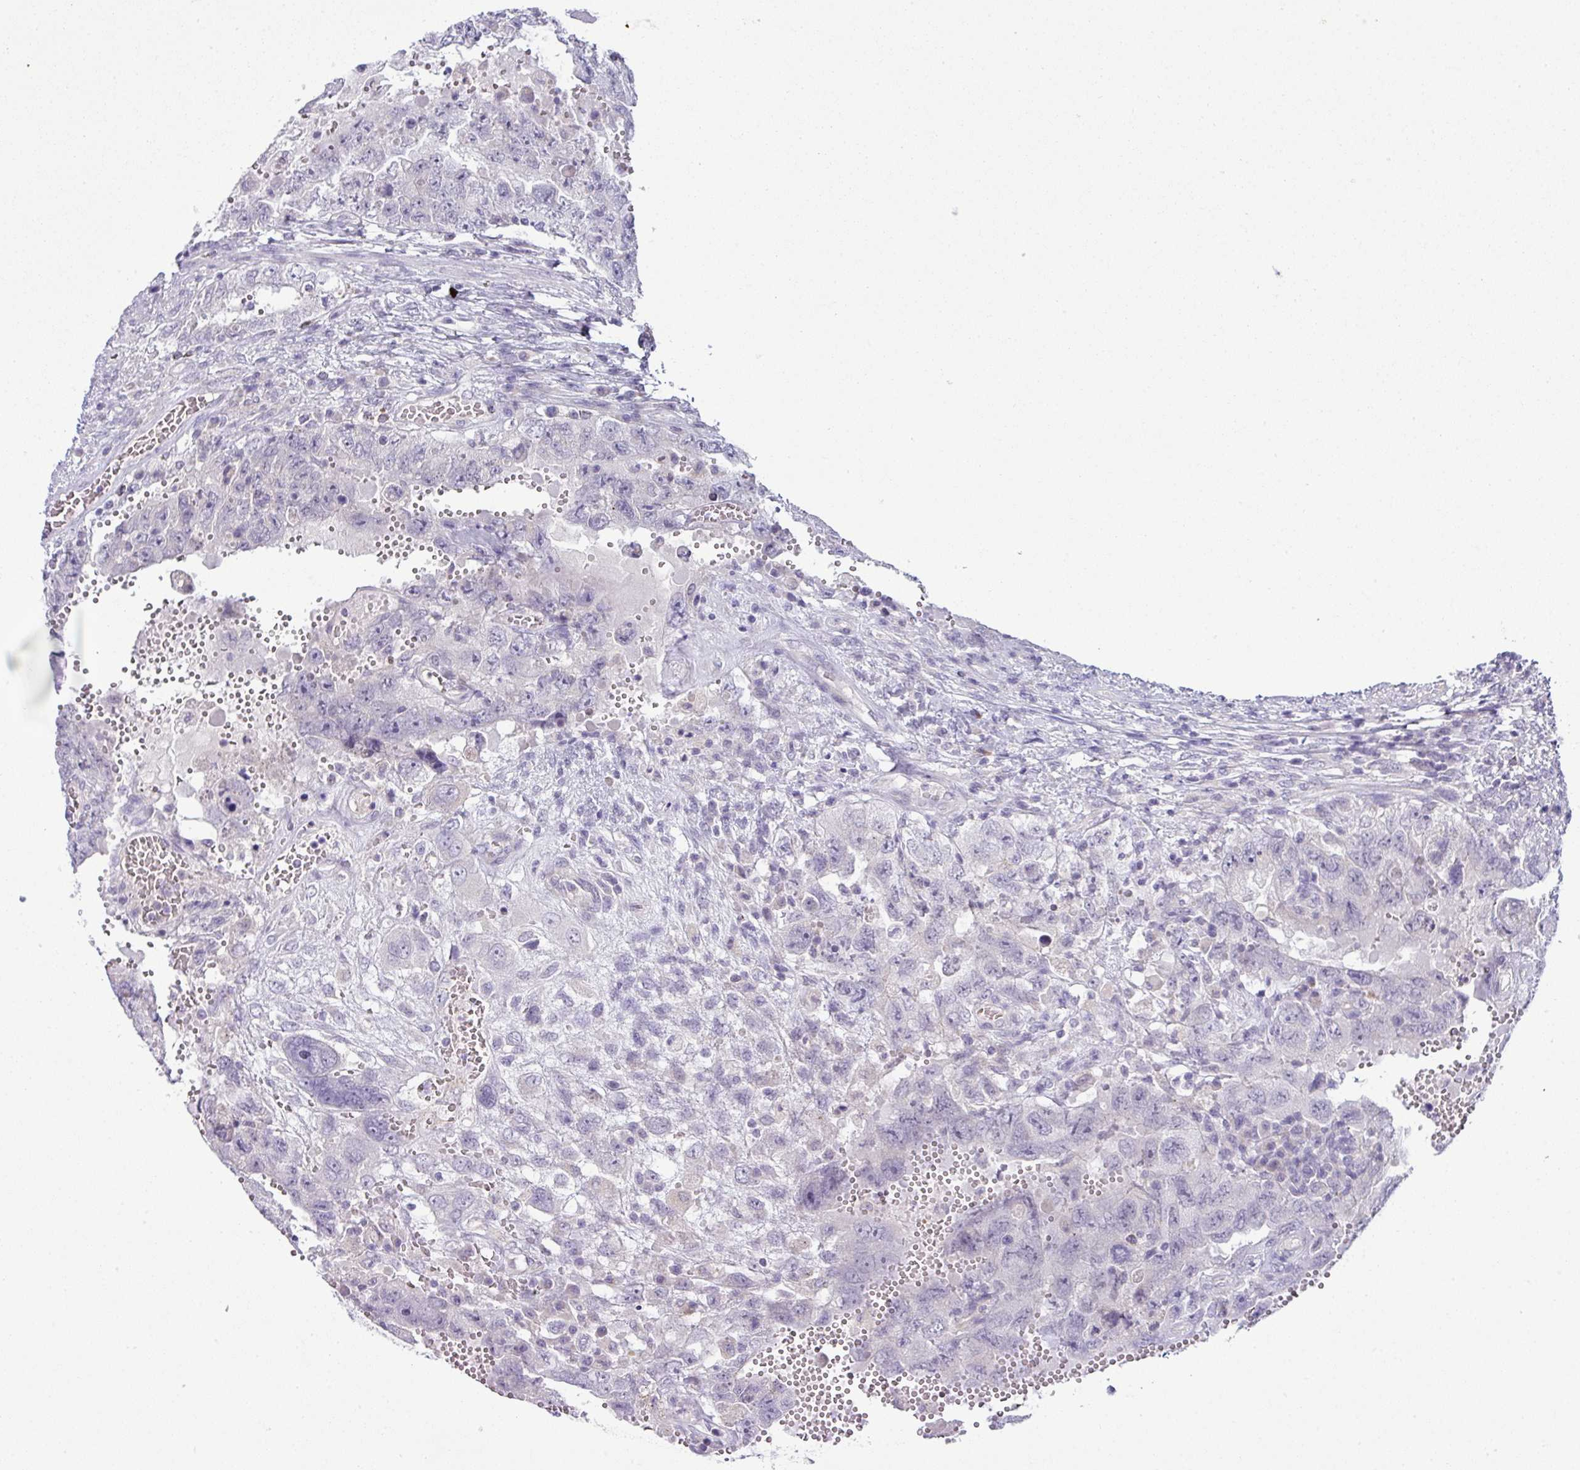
{"staining": {"intensity": "negative", "quantity": "none", "location": "none"}, "tissue": "testis cancer", "cell_type": "Tumor cells", "image_type": "cancer", "snomed": [{"axis": "morphology", "description": "Carcinoma, Embryonal, NOS"}, {"axis": "topography", "description": "Testis"}], "caption": "DAB immunohistochemical staining of human testis cancer shows no significant staining in tumor cells.", "gene": "HBEGF", "patient": {"sex": "male", "age": 26}}